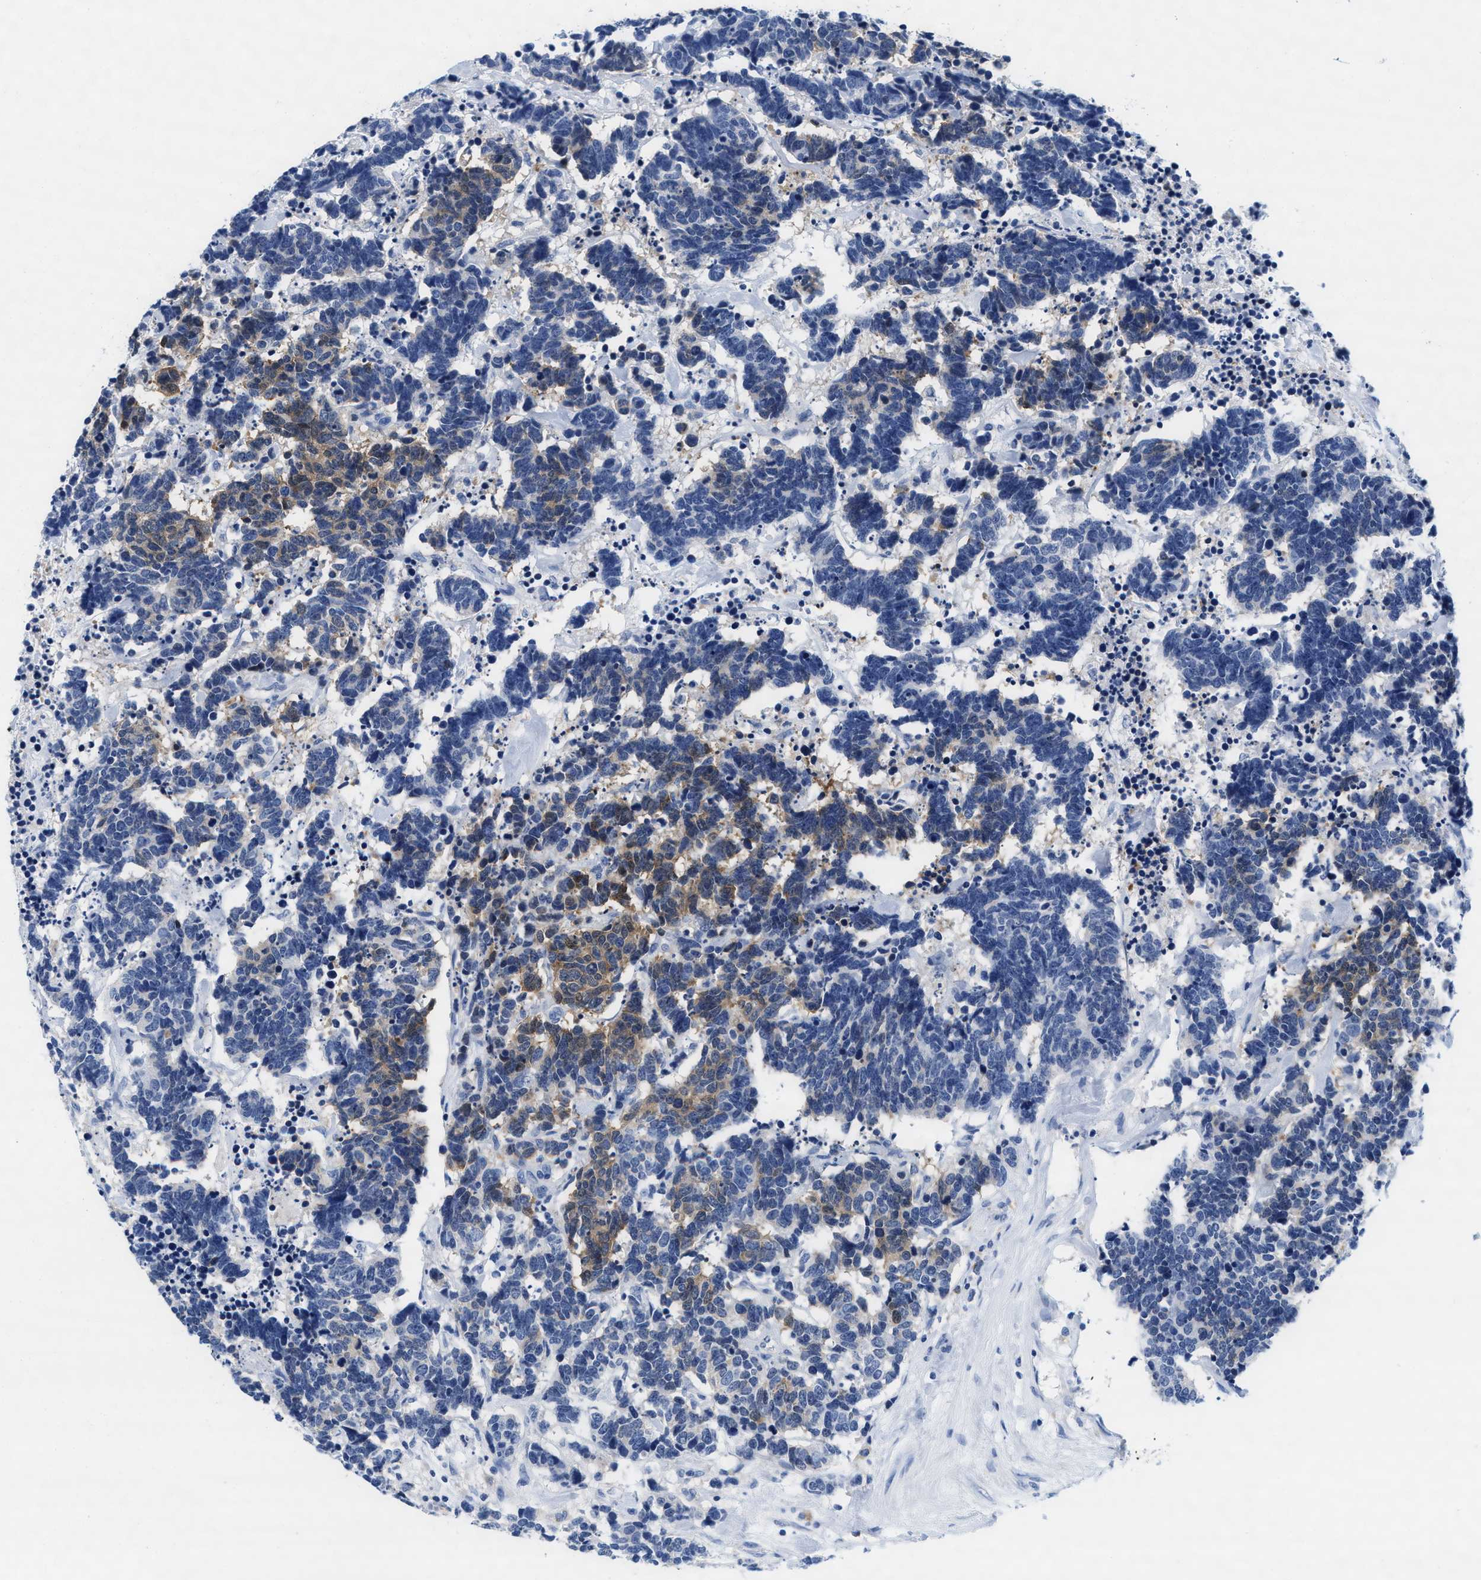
{"staining": {"intensity": "moderate", "quantity": "<25%", "location": "cytoplasmic/membranous"}, "tissue": "carcinoid", "cell_type": "Tumor cells", "image_type": "cancer", "snomed": [{"axis": "morphology", "description": "Carcinoma, NOS"}, {"axis": "morphology", "description": "Carcinoid, malignant, NOS"}, {"axis": "topography", "description": "Urinary bladder"}], "caption": "High-magnification brightfield microscopy of malignant carcinoid stained with DAB (3,3'-diaminobenzidine) (brown) and counterstained with hematoxylin (blue). tumor cells exhibit moderate cytoplasmic/membranous expression is seen in about<25% of cells. (DAB (3,3'-diaminobenzidine) = brown stain, brightfield microscopy at high magnification).", "gene": "TTC3", "patient": {"sex": "male", "age": 57}}